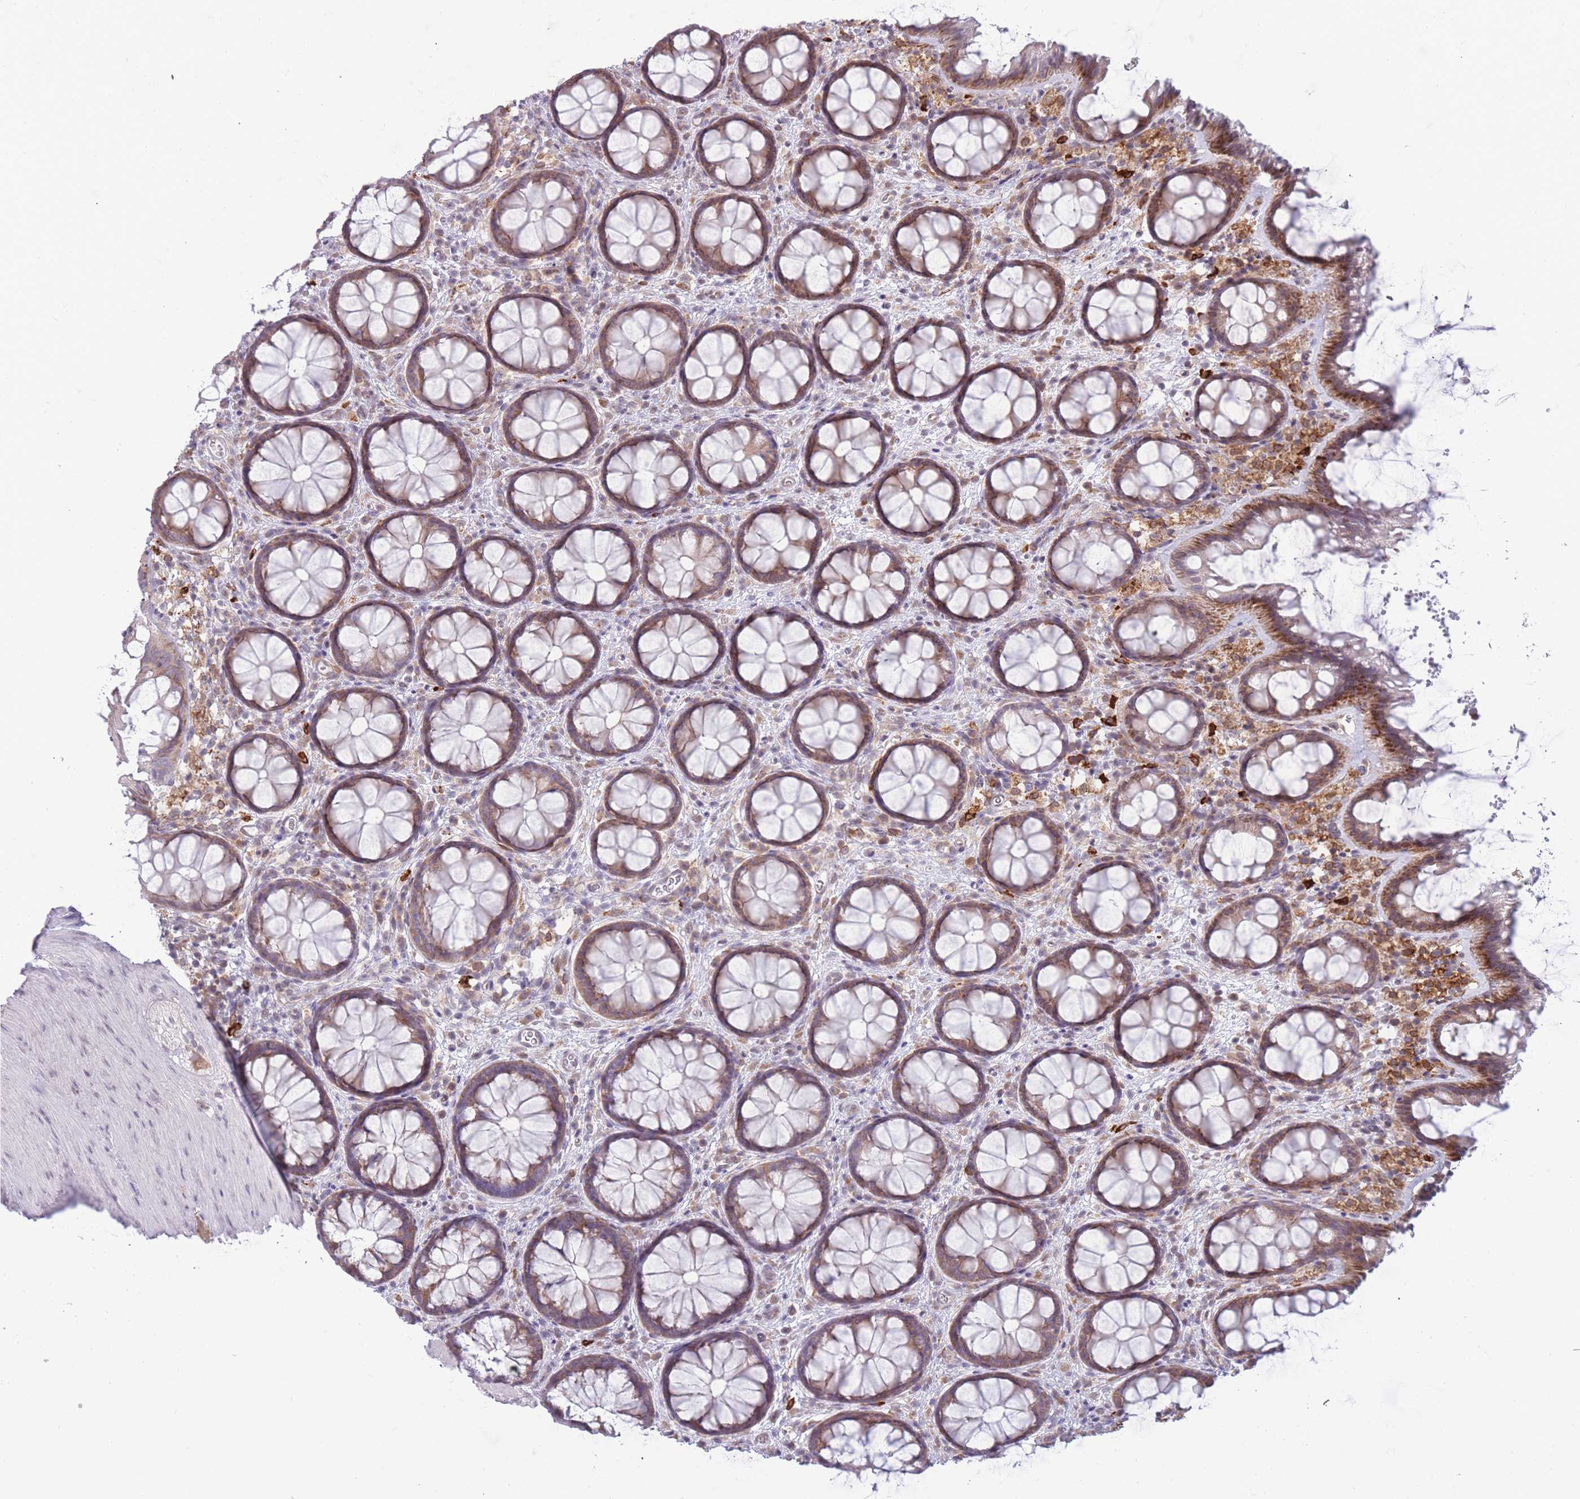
{"staining": {"intensity": "negative", "quantity": "none", "location": "none"}, "tissue": "colon", "cell_type": "Endothelial cells", "image_type": "normal", "snomed": [{"axis": "morphology", "description": "Normal tissue, NOS"}, {"axis": "topography", "description": "Colon"}], "caption": "Endothelial cells are negative for protein expression in normal human colon. Brightfield microscopy of immunohistochemistry (IHC) stained with DAB (3,3'-diaminobenzidine) (brown) and hematoxylin (blue), captured at high magnification.", "gene": "TMEM121", "patient": {"sex": "male", "age": 46}}